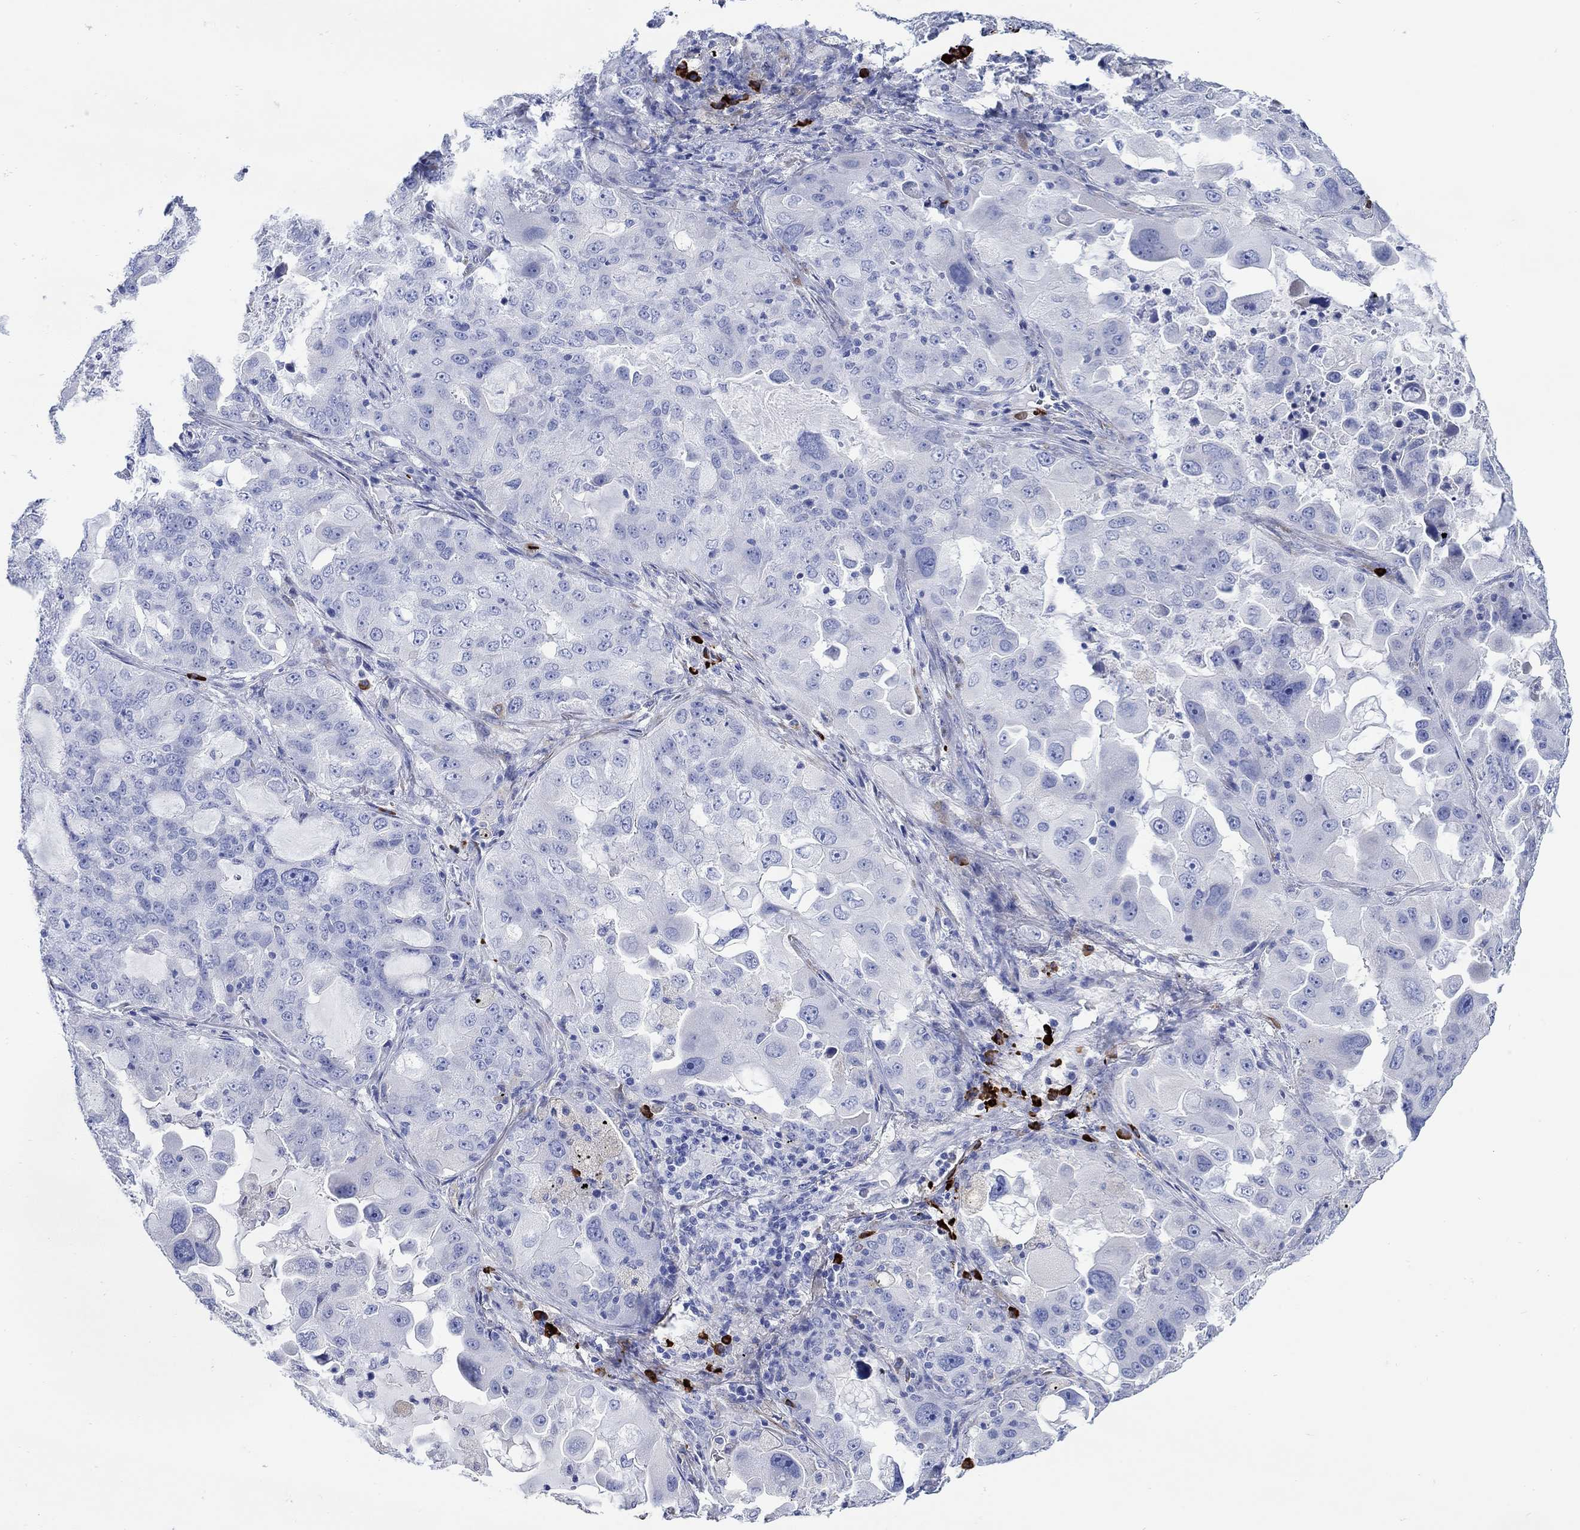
{"staining": {"intensity": "negative", "quantity": "none", "location": "none"}, "tissue": "lung cancer", "cell_type": "Tumor cells", "image_type": "cancer", "snomed": [{"axis": "morphology", "description": "Adenocarcinoma, NOS"}, {"axis": "topography", "description": "Lung"}], "caption": "Immunohistochemistry (IHC) image of human lung cancer (adenocarcinoma) stained for a protein (brown), which displays no positivity in tumor cells. (Brightfield microscopy of DAB immunohistochemistry at high magnification).", "gene": "P2RY6", "patient": {"sex": "female", "age": 61}}